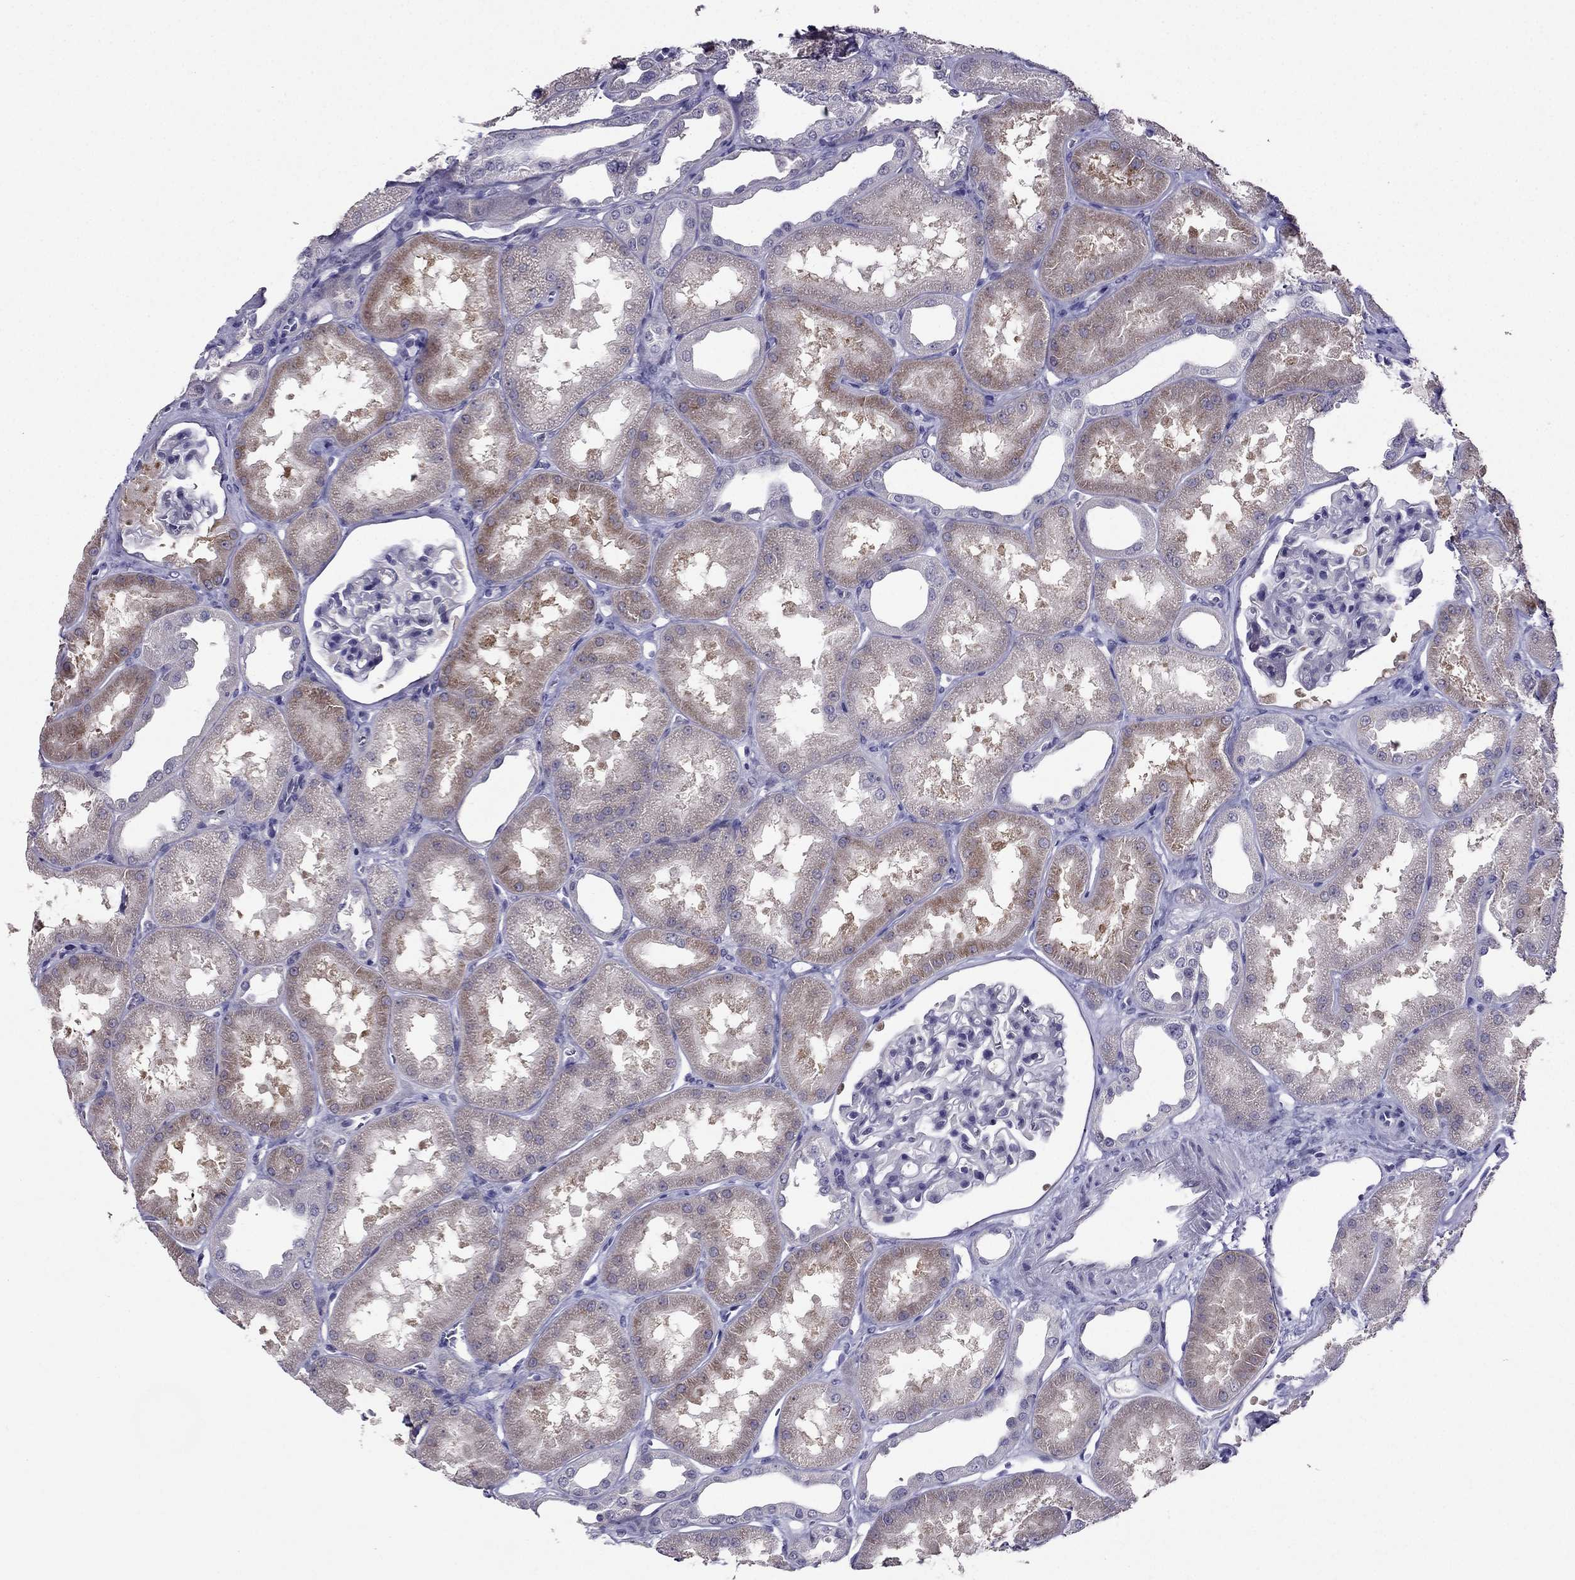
{"staining": {"intensity": "negative", "quantity": "none", "location": "none"}, "tissue": "kidney", "cell_type": "Cells in glomeruli", "image_type": "normal", "snomed": [{"axis": "morphology", "description": "Normal tissue, NOS"}, {"axis": "topography", "description": "Kidney"}], "caption": "Immunohistochemistry (IHC) micrograph of unremarkable kidney: human kidney stained with DAB (3,3'-diaminobenzidine) demonstrates no significant protein expression in cells in glomeruli. (DAB immunohistochemistry (IHC) visualized using brightfield microscopy, high magnification).", "gene": "DUSP15", "patient": {"sex": "male", "age": 61}}